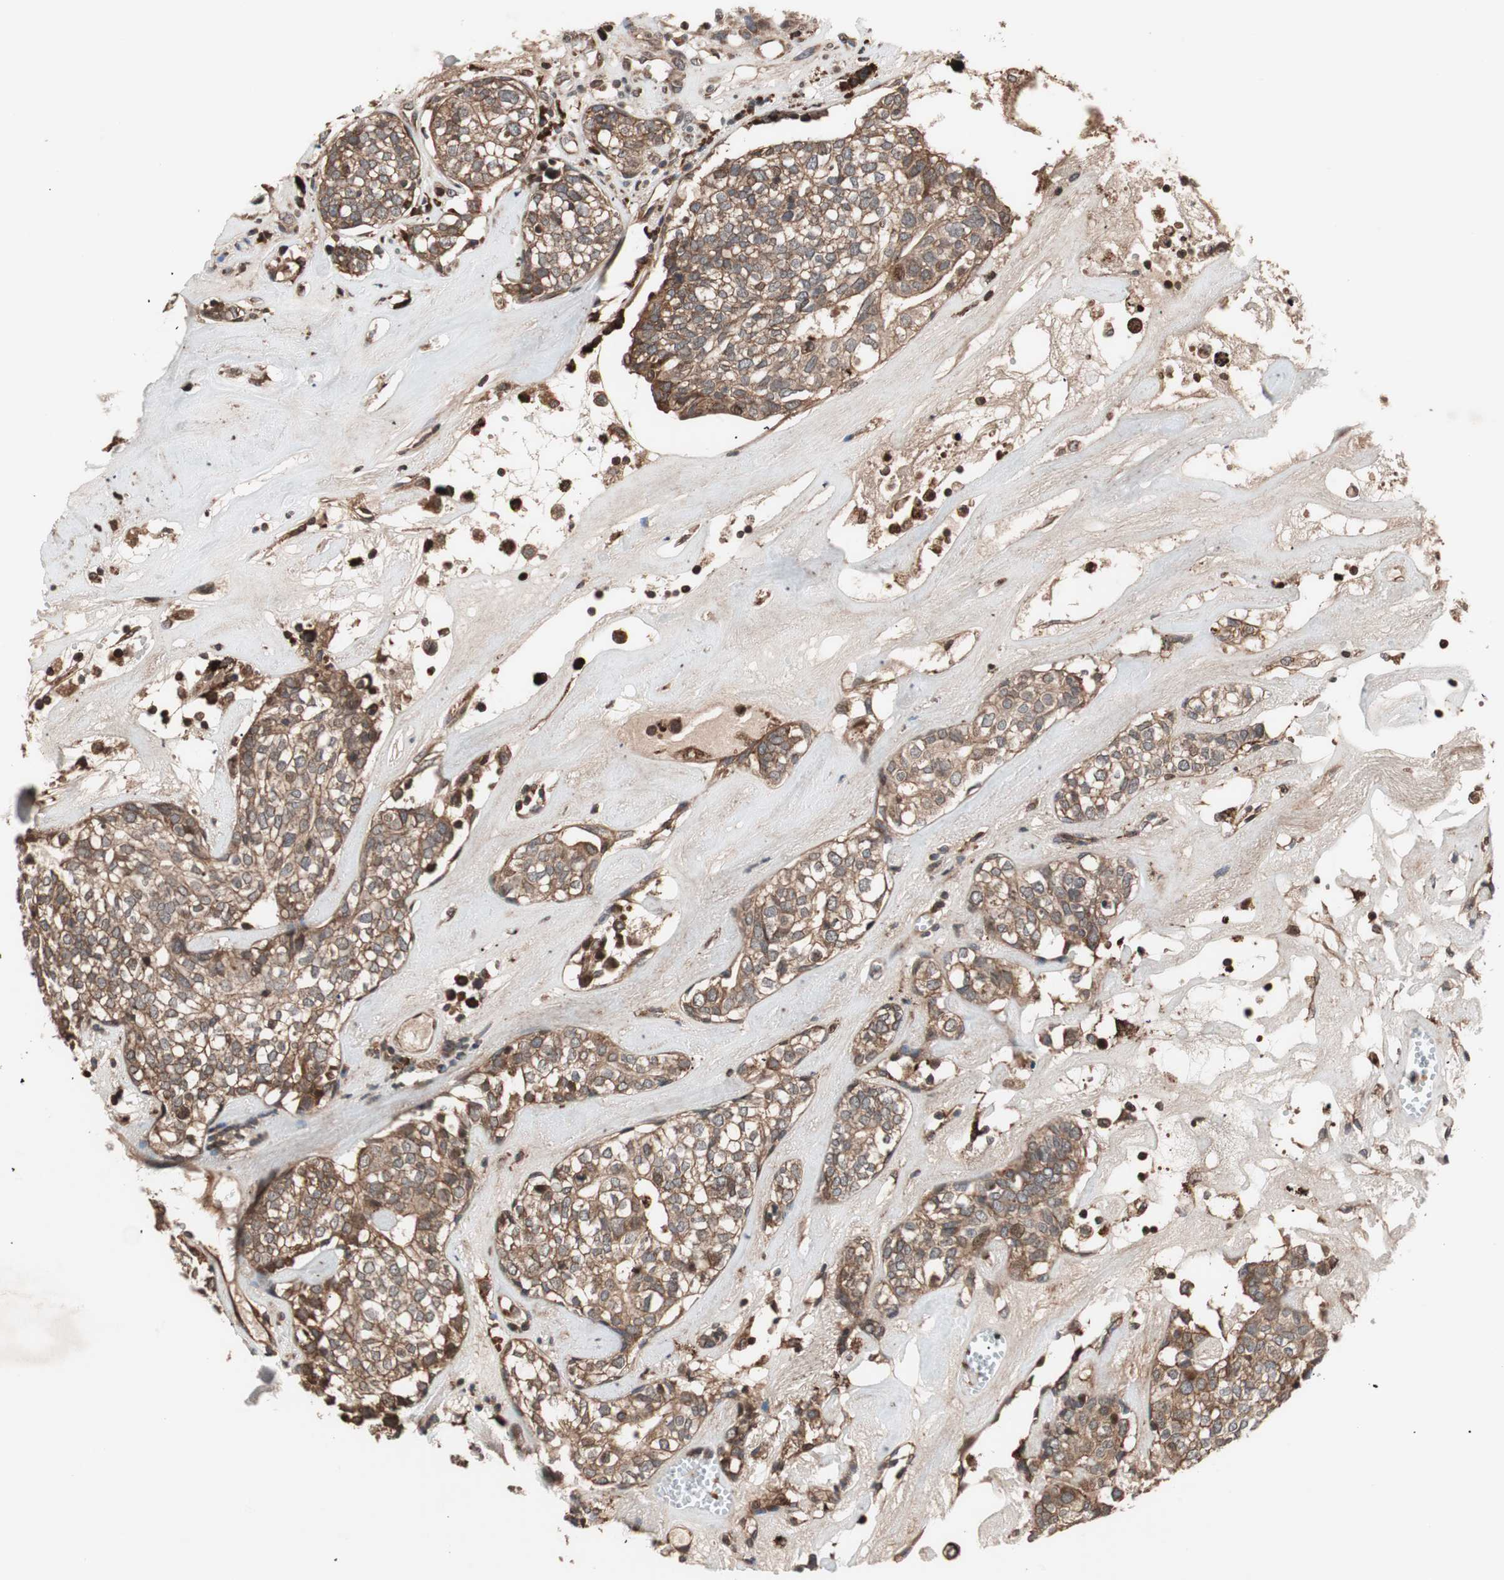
{"staining": {"intensity": "moderate", "quantity": ">75%", "location": "cytoplasmic/membranous"}, "tissue": "head and neck cancer", "cell_type": "Tumor cells", "image_type": "cancer", "snomed": [{"axis": "morphology", "description": "Adenocarcinoma, NOS"}, {"axis": "topography", "description": "Salivary gland"}, {"axis": "topography", "description": "Head-Neck"}], "caption": "Moderate cytoplasmic/membranous protein expression is seen in about >75% of tumor cells in adenocarcinoma (head and neck).", "gene": "NF2", "patient": {"sex": "female", "age": 65}}